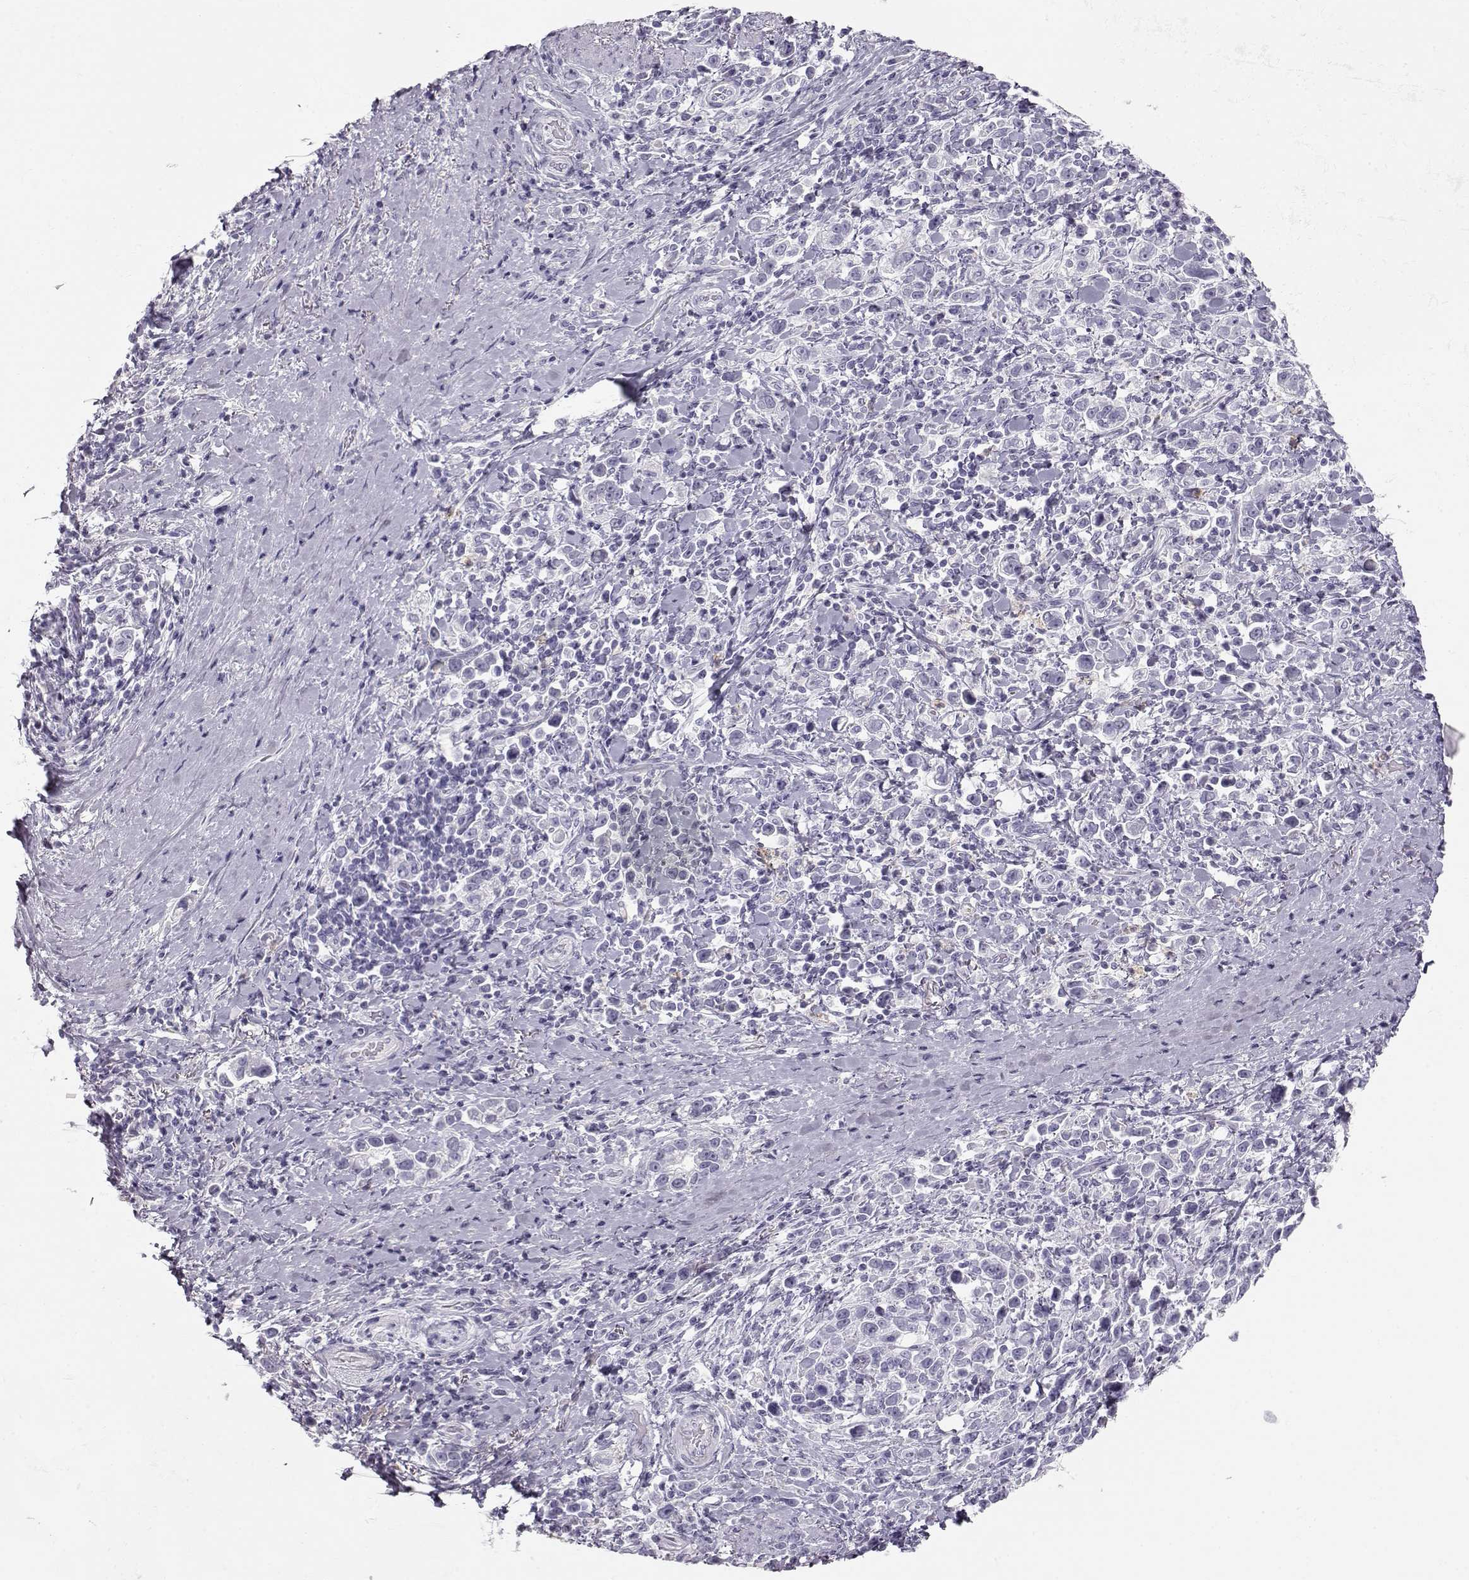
{"staining": {"intensity": "negative", "quantity": "none", "location": "none"}, "tissue": "stomach cancer", "cell_type": "Tumor cells", "image_type": "cancer", "snomed": [{"axis": "morphology", "description": "Adenocarcinoma, NOS"}, {"axis": "topography", "description": "Stomach"}], "caption": "Human adenocarcinoma (stomach) stained for a protein using immunohistochemistry (IHC) shows no staining in tumor cells.", "gene": "MIP", "patient": {"sex": "male", "age": 93}}